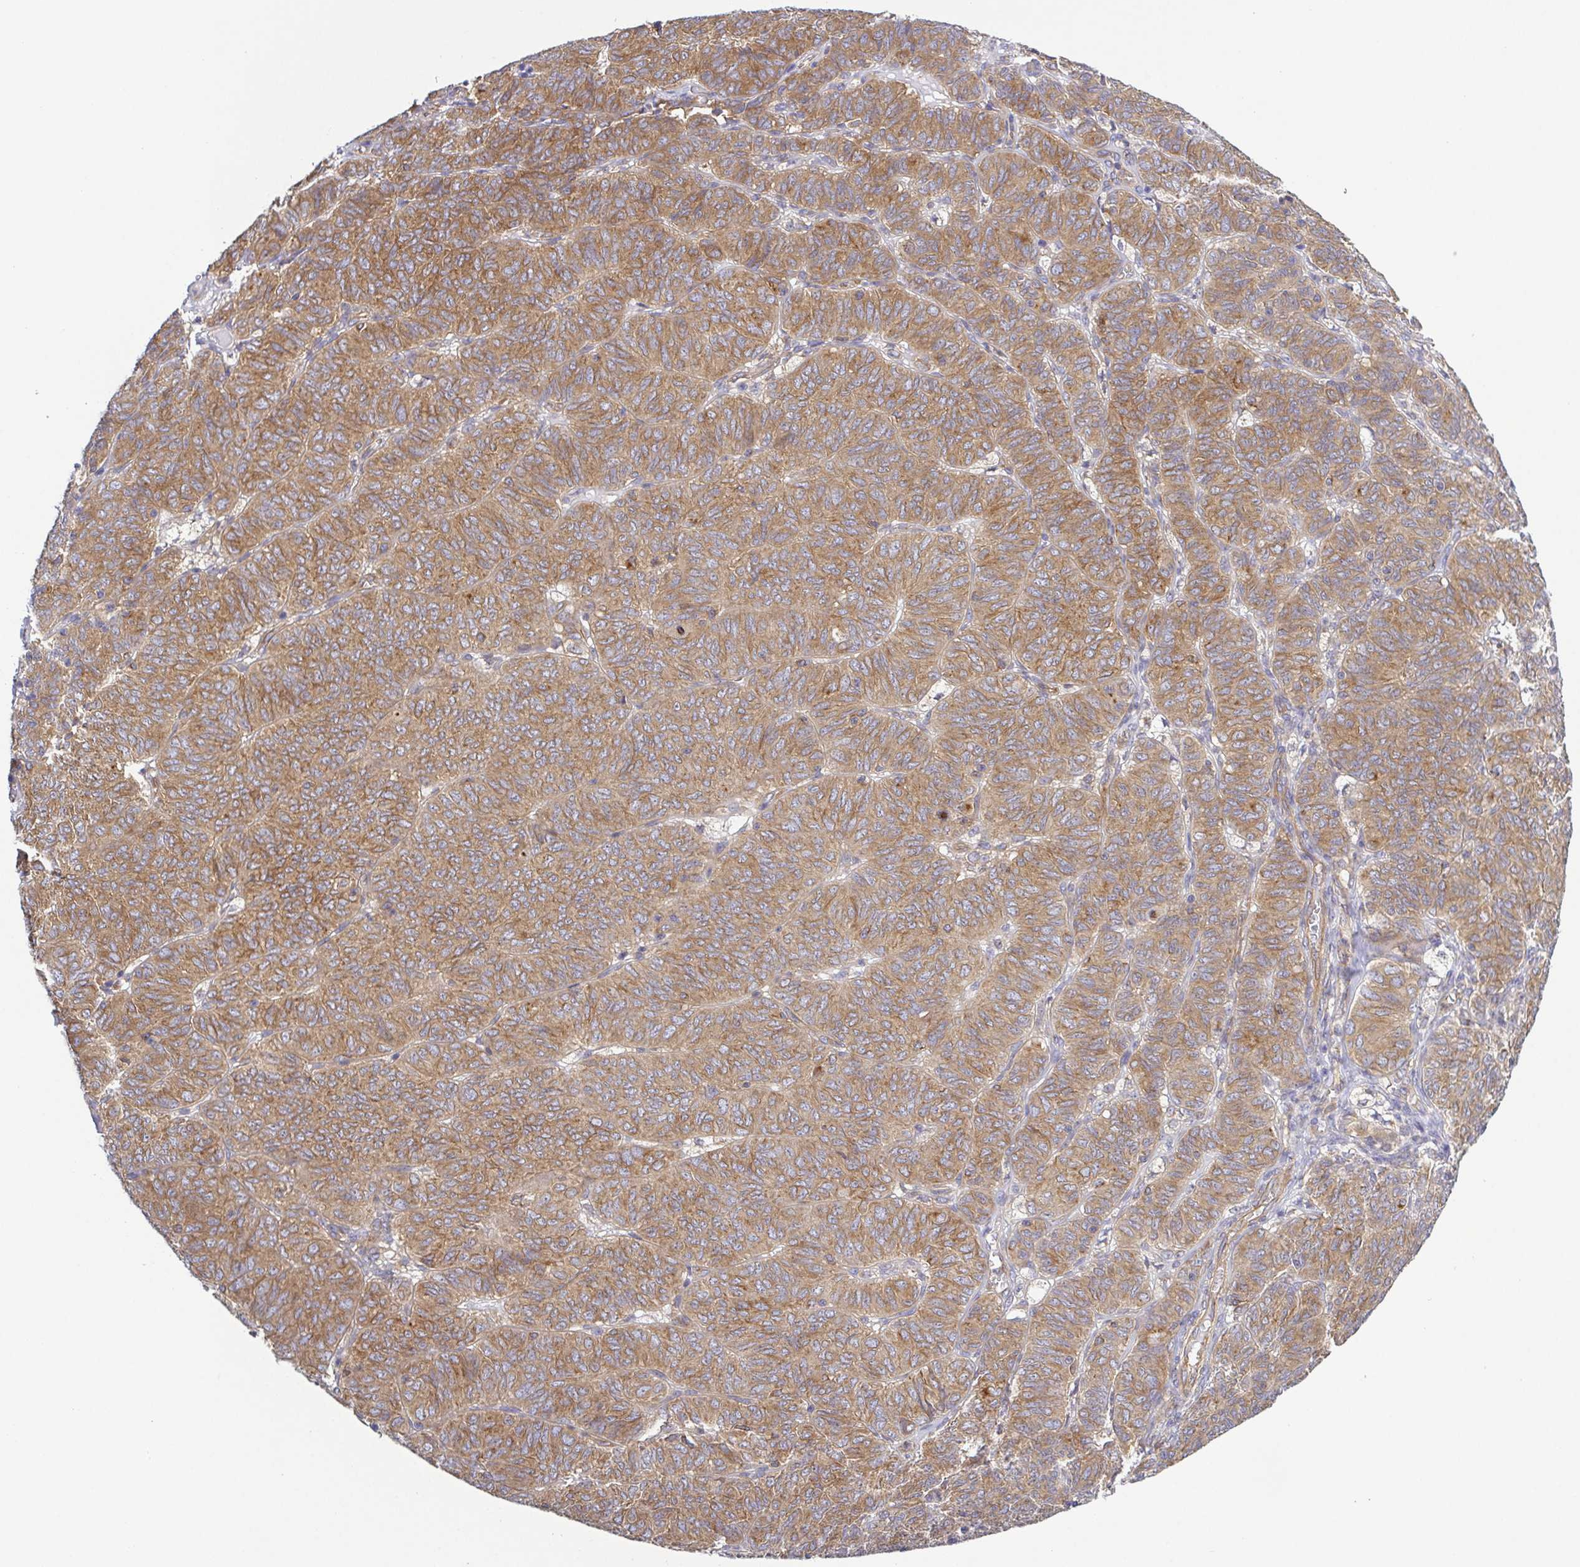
{"staining": {"intensity": "moderate", "quantity": ">75%", "location": "cytoplasmic/membranous"}, "tissue": "ovarian cancer", "cell_type": "Tumor cells", "image_type": "cancer", "snomed": [{"axis": "morphology", "description": "Carcinoma, endometroid"}, {"axis": "topography", "description": "Ovary"}], "caption": "Immunohistochemistry of human ovarian cancer exhibits medium levels of moderate cytoplasmic/membranous positivity in approximately >75% of tumor cells.", "gene": "KIF5B", "patient": {"sex": "female", "age": 80}}